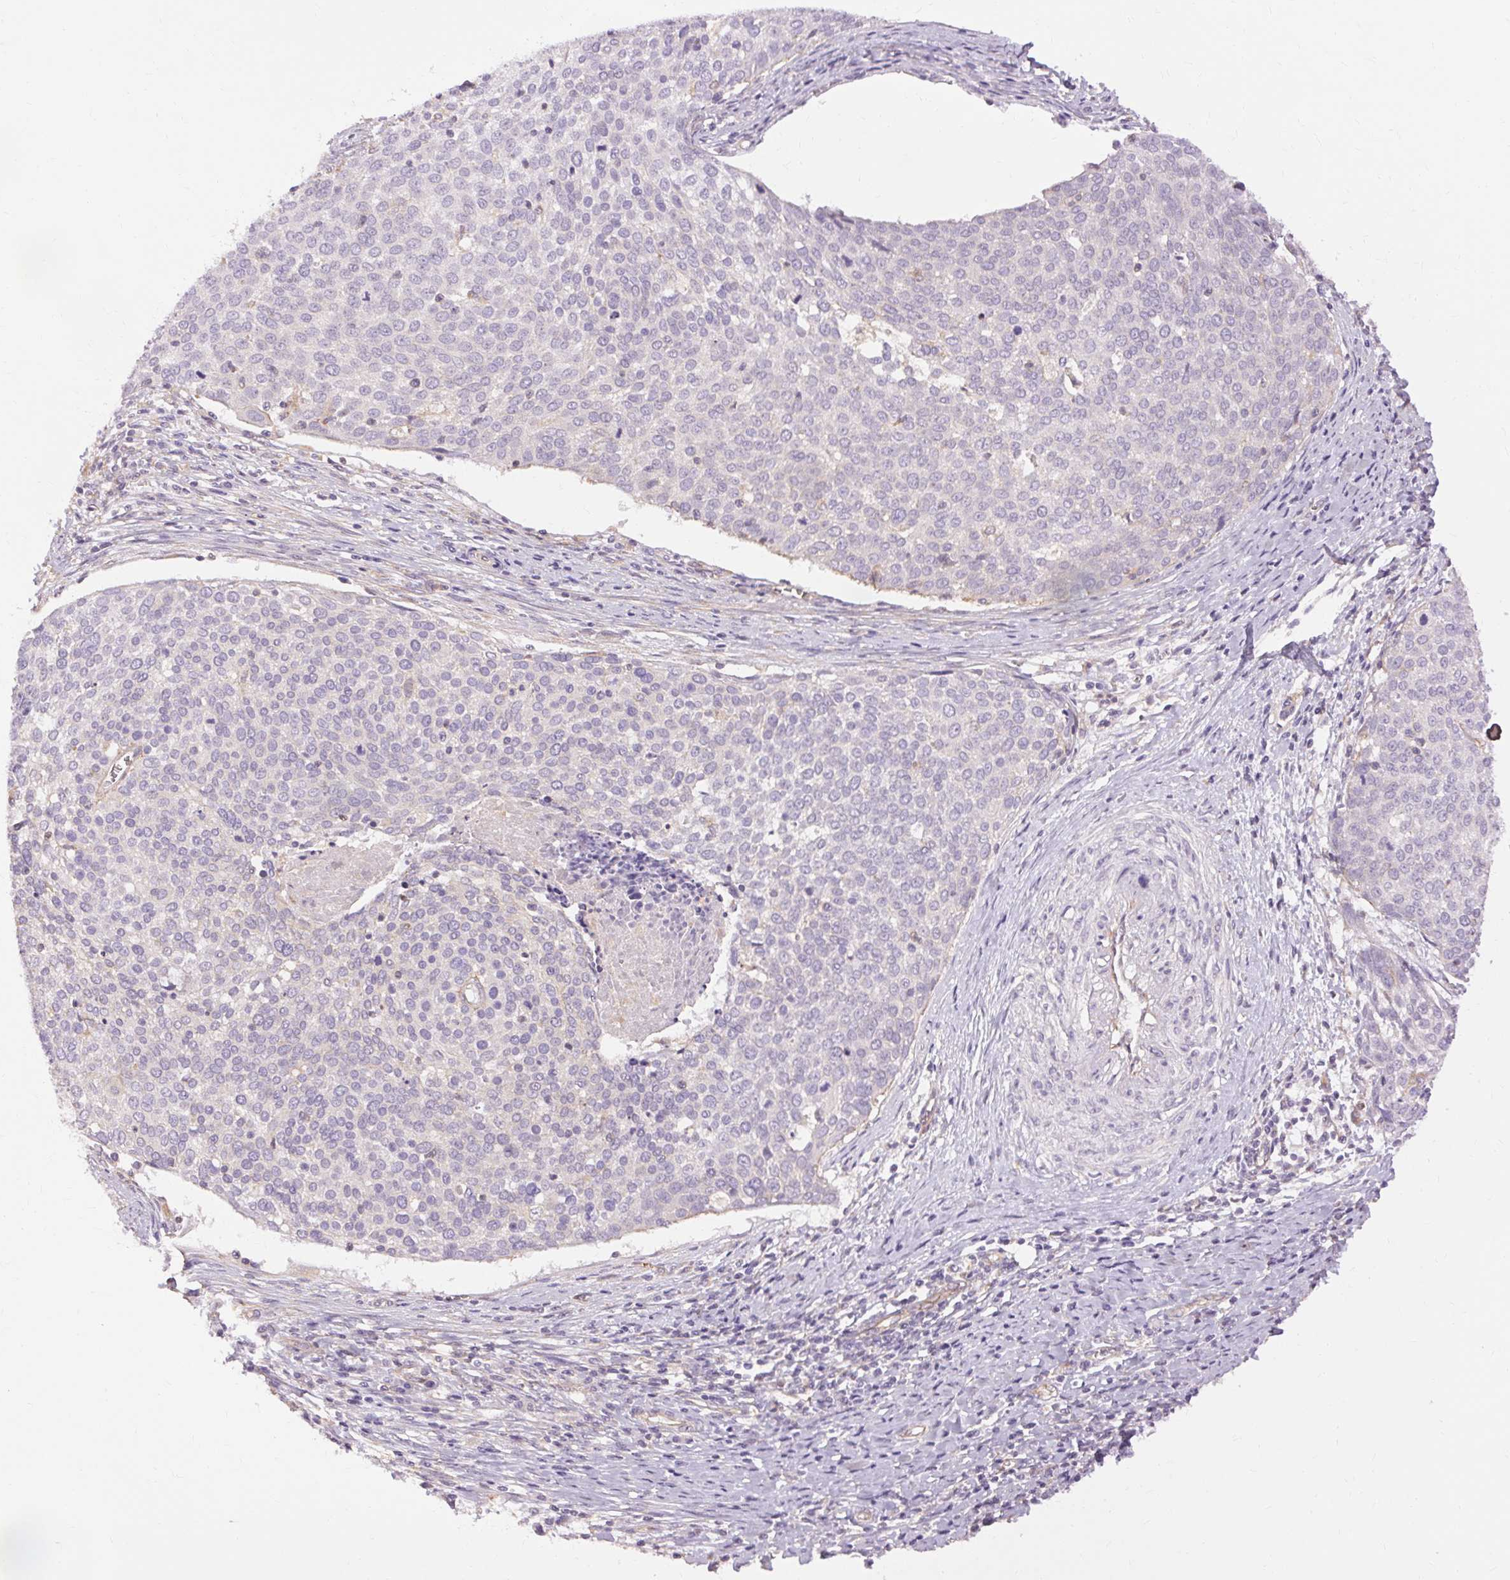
{"staining": {"intensity": "negative", "quantity": "none", "location": "none"}, "tissue": "cervical cancer", "cell_type": "Tumor cells", "image_type": "cancer", "snomed": [{"axis": "morphology", "description": "Squamous cell carcinoma, NOS"}, {"axis": "topography", "description": "Cervix"}], "caption": "DAB immunohistochemical staining of cervical cancer reveals no significant expression in tumor cells.", "gene": "TM6SF1", "patient": {"sex": "female", "age": 39}}